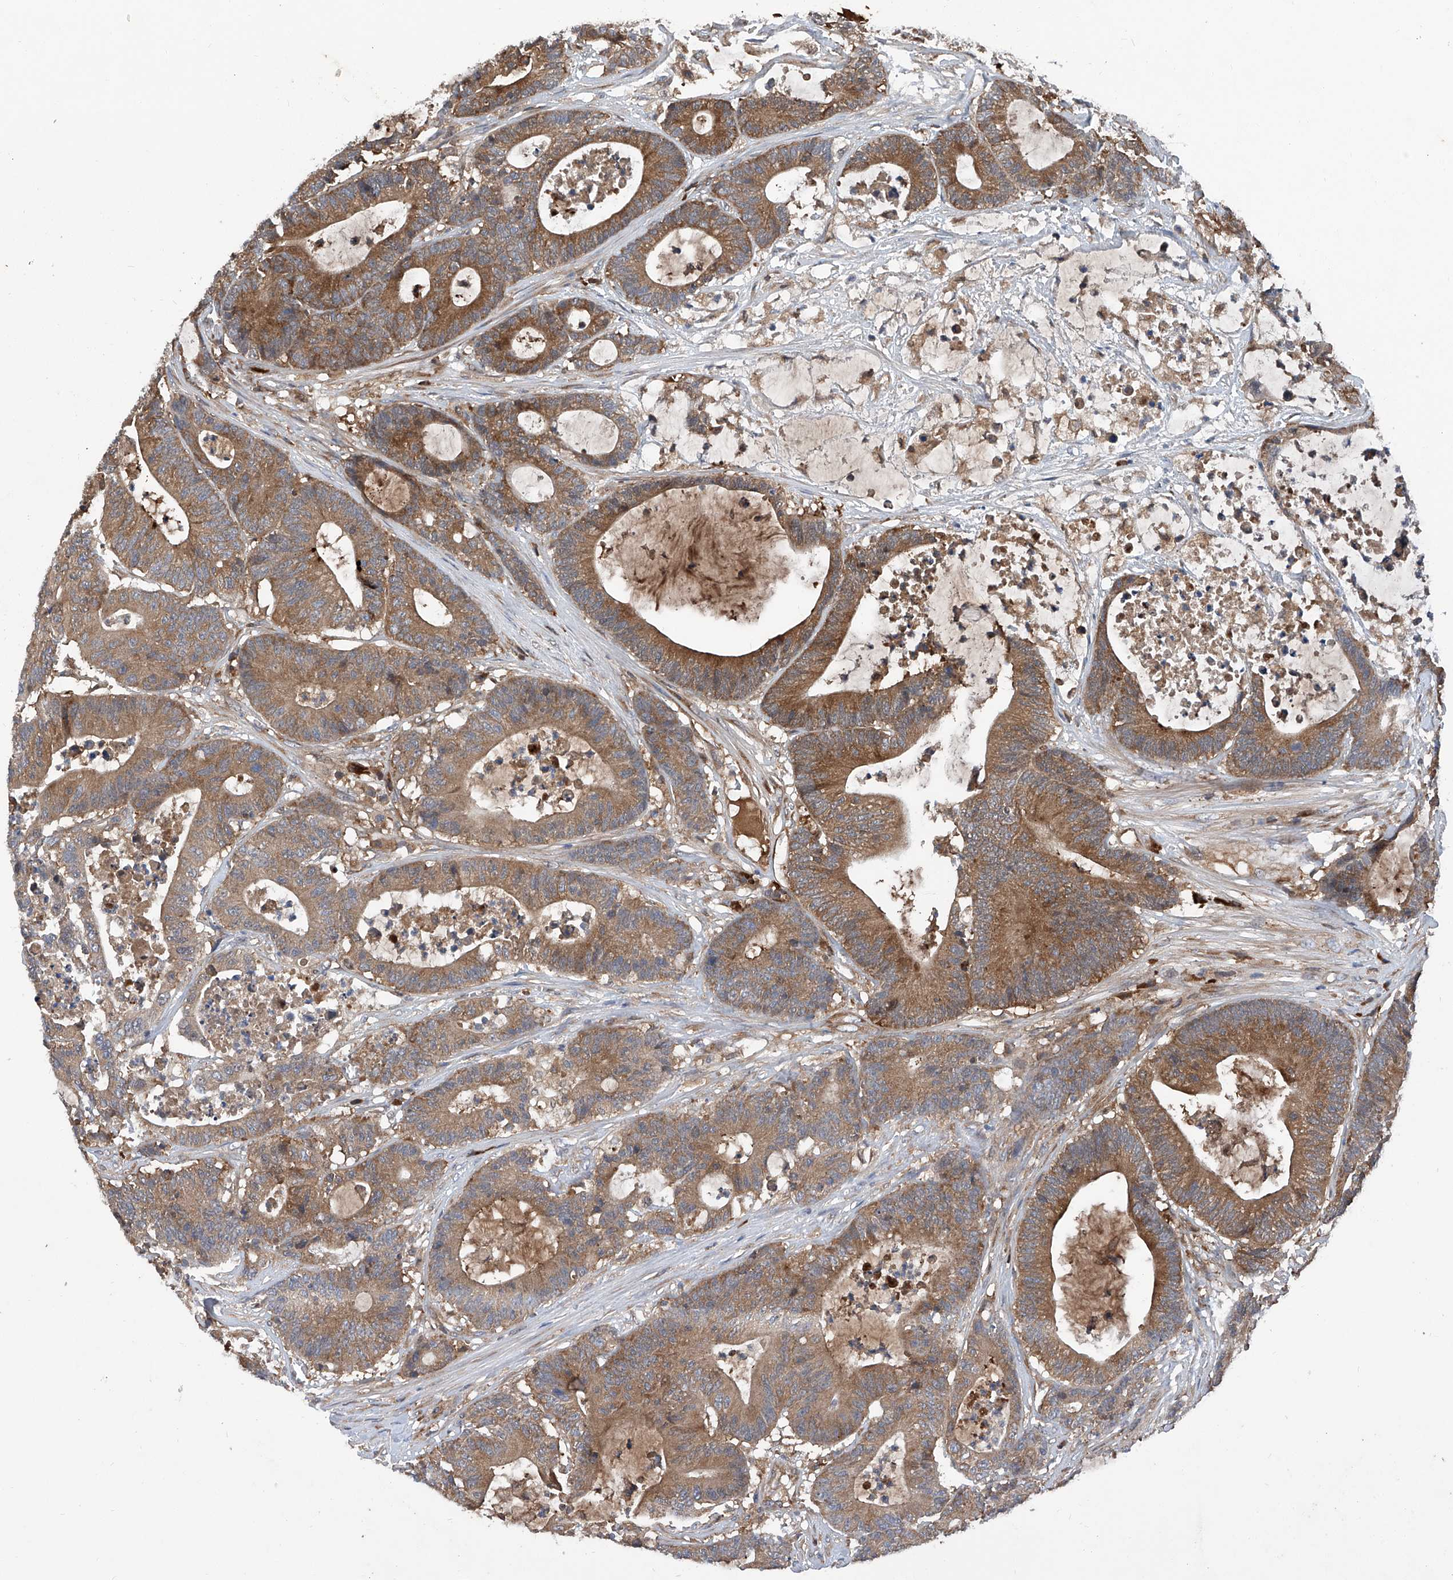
{"staining": {"intensity": "moderate", "quantity": ">75%", "location": "cytoplasmic/membranous"}, "tissue": "colorectal cancer", "cell_type": "Tumor cells", "image_type": "cancer", "snomed": [{"axis": "morphology", "description": "Adenocarcinoma, NOS"}, {"axis": "topography", "description": "Colon"}], "caption": "Colorectal cancer (adenocarcinoma) stained for a protein shows moderate cytoplasmic/membranous positivity in tumor cells.", "gene": "ASCC3", "patient": {"sex": "female", "age": 84}}